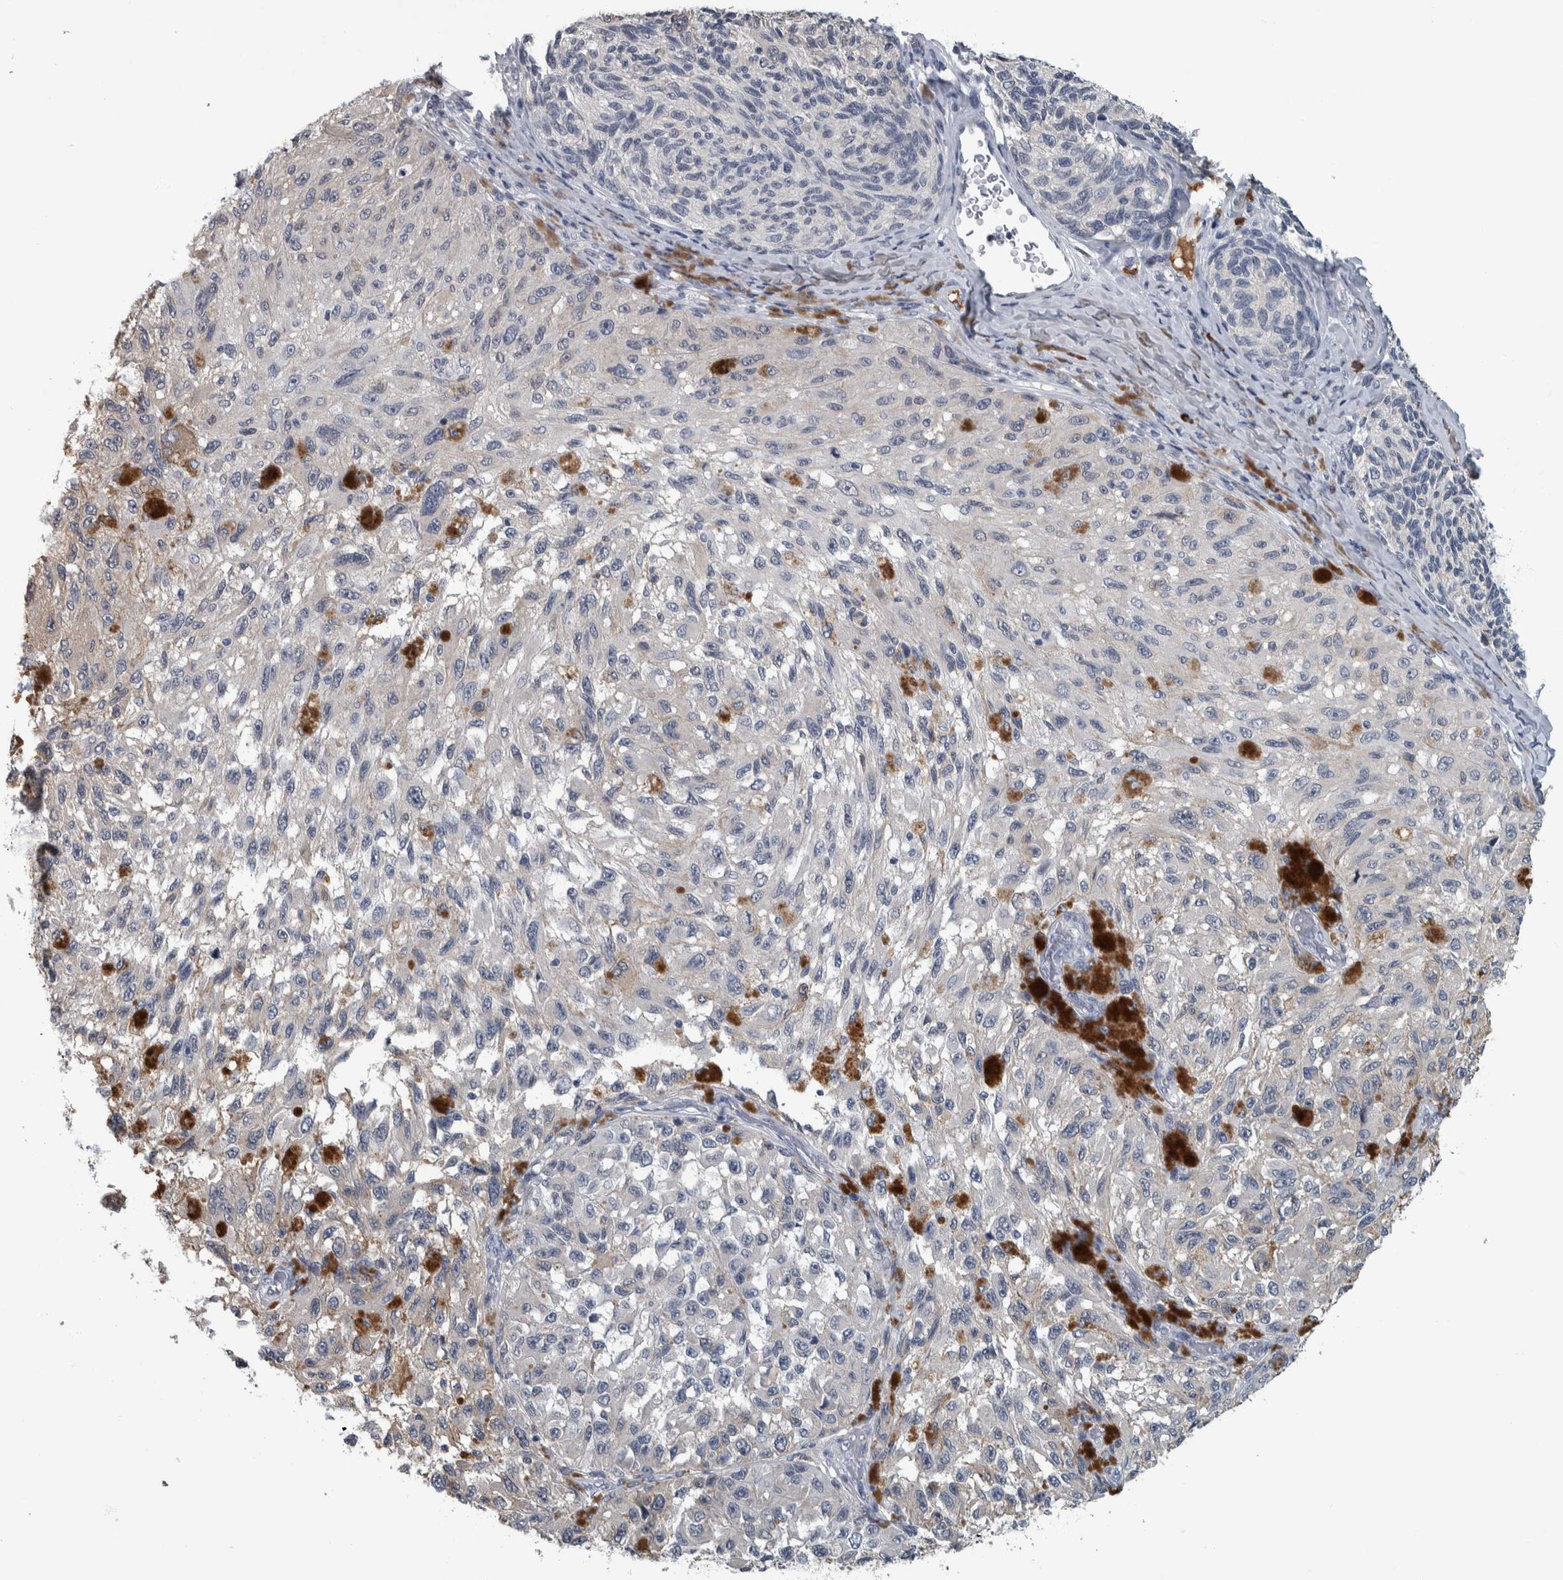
{"staining": {"intensity": "negative", "quantity": "none", "location": "none"}, "tissue": "melanoma", "cell_type": "Tumor cells", "image_type": "cancer", "snomed": [{"axis": "morphology", "description": "Malignant melanoma, NOS"}, {"axis": "topography", "description": "Skin"}], "caption": "There is no significant positivity in tumor cells of melanoma.", "gene": "CAVIN4", "patient": {"sex": "female", "age": 73}}